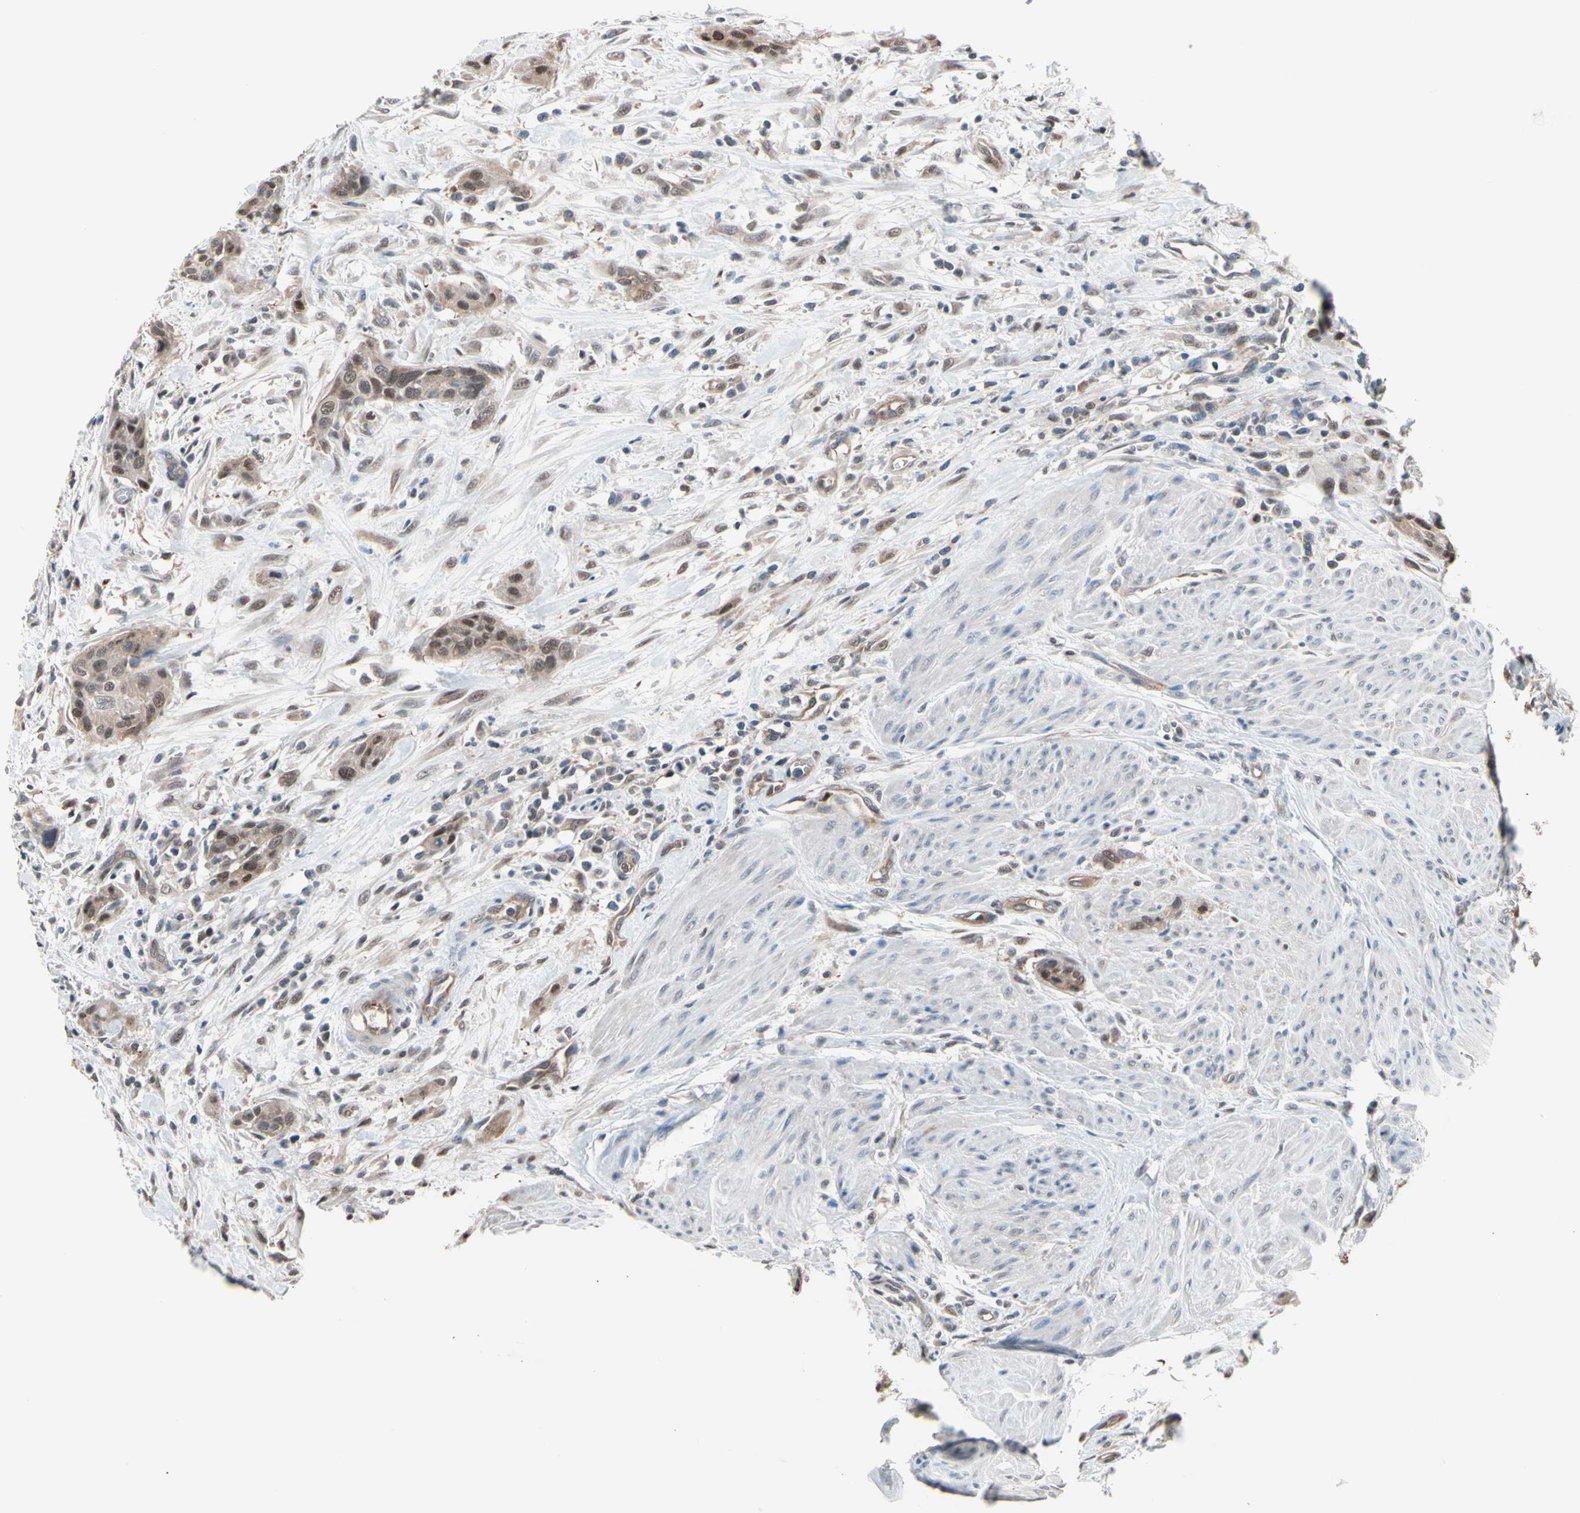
{"staining": {"intensity": "weak", "quantity": ">75%", "location": "cytoplasmic/membranous,nuclear"}, "tissue": "urothelial cancer", "cell_type": "Tumor cells", "image_type": "cancer", "snomed": [{"axis": "morphology", "description": "Urothelial carcinoma, High grade"}, {"axis": "topography", "description": "Urinary bladder"}], "caption": "Immunohistochemical staining of high-grade urothelial carcinoma displays low levels of weak cytoplasmic/membranous and nuclear protein staining in approximately >75% of tumor cells.", "gene": "PSMA2", "patient": {"sex": "male", "age": 35}}